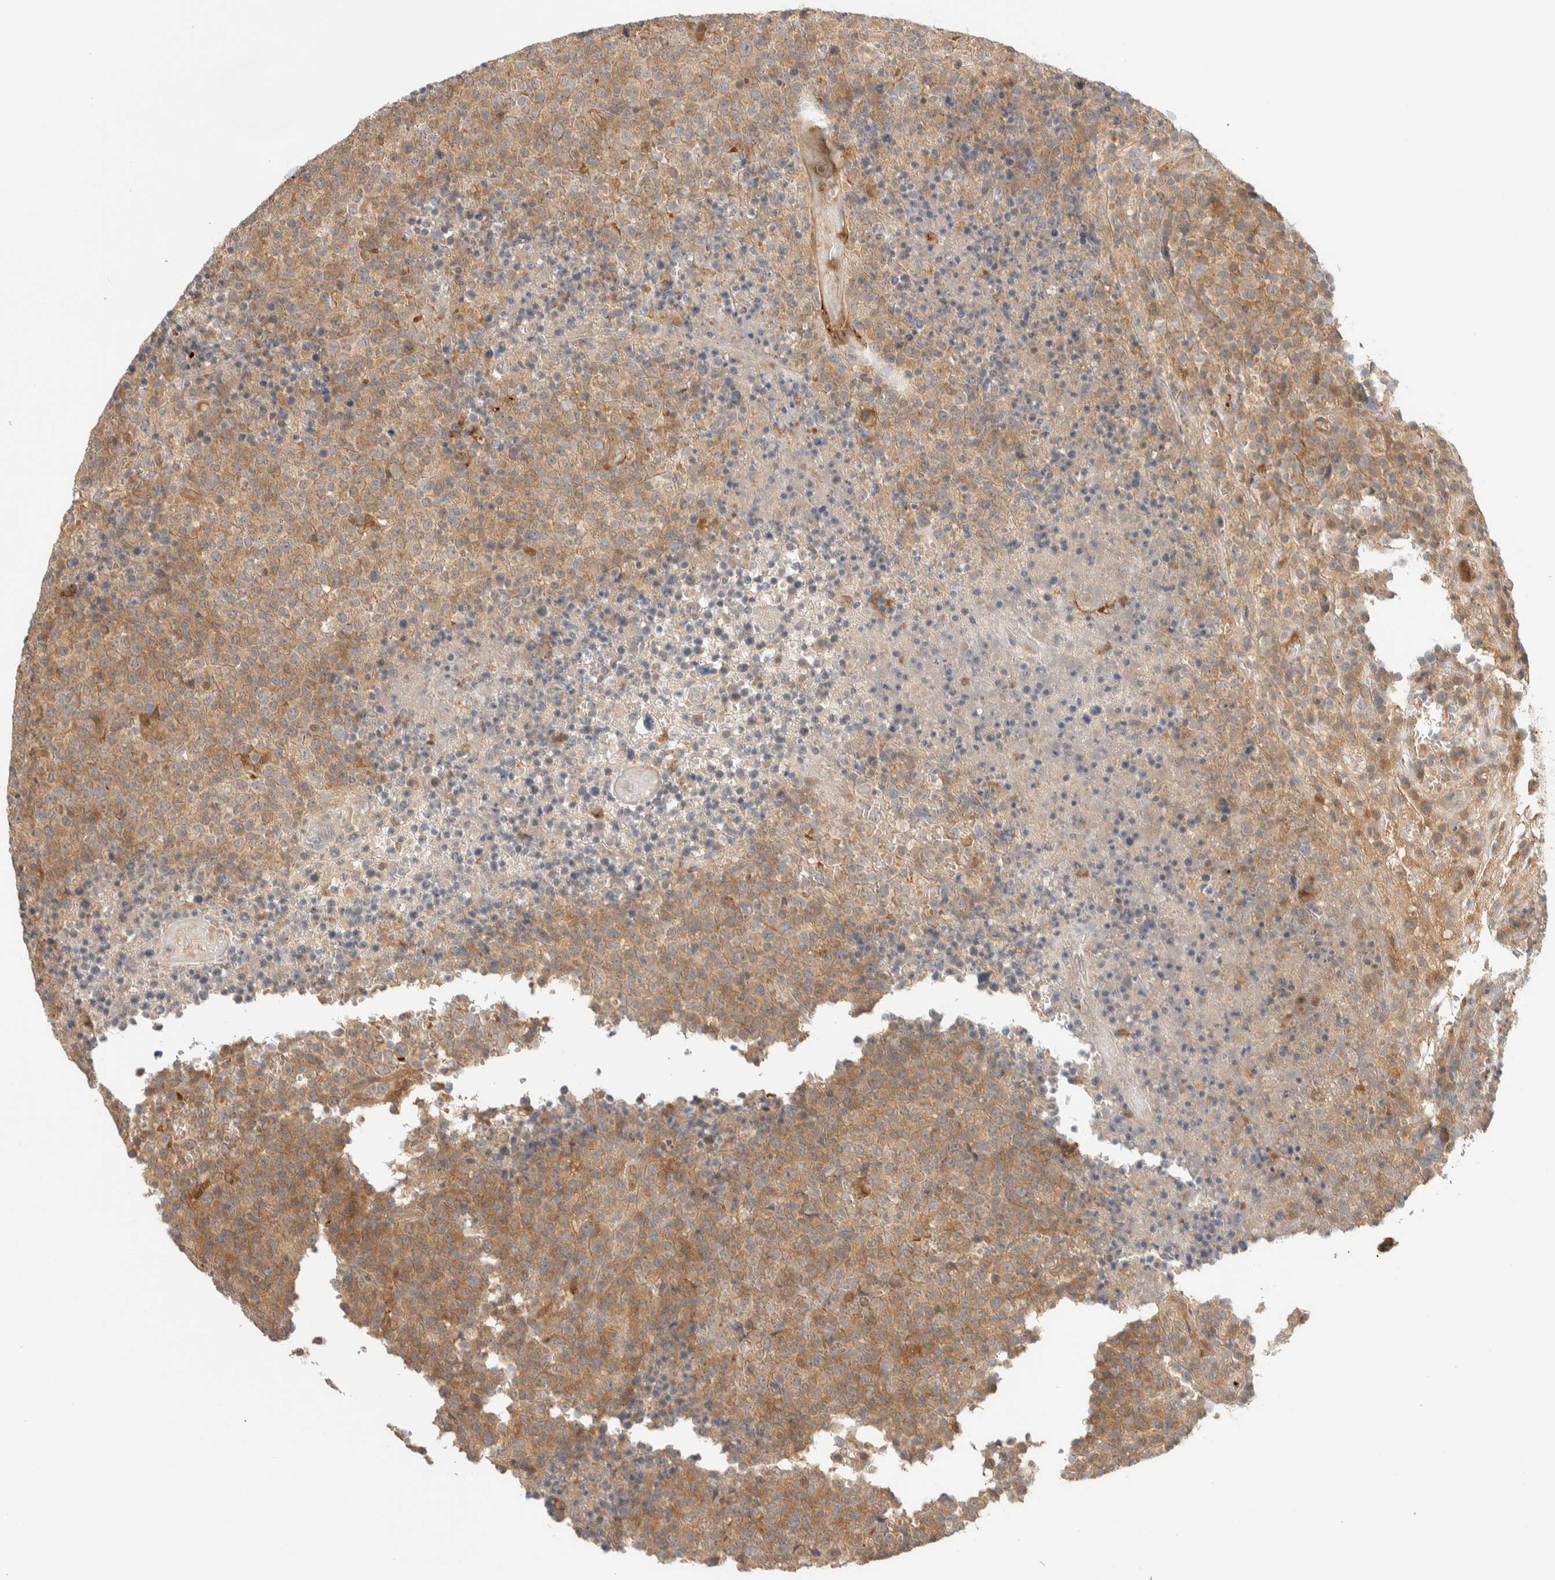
{"staining": {"intensity": "moderate", "quantity": ">75%", "location": "cytoplasmic/membranous"}, "tissue": "lymphoma", "cell_type": "Tumor cells", "image_type": "cancer", "snomed": [{"axis": "morphology", "description": "Malignant lymphoma, non-Hodgkin's type, High grade"}, {"axis": "topography", "description": "Lymph node"}], "caption": "Moderate cytoplasmic/membranous positivity for a protein is identified in about >75% of tumor cells of lymphoma using immunohistochemistry (IHC).", "gene": "GCLM", "patient": {"sex": "male", "age": 13}}